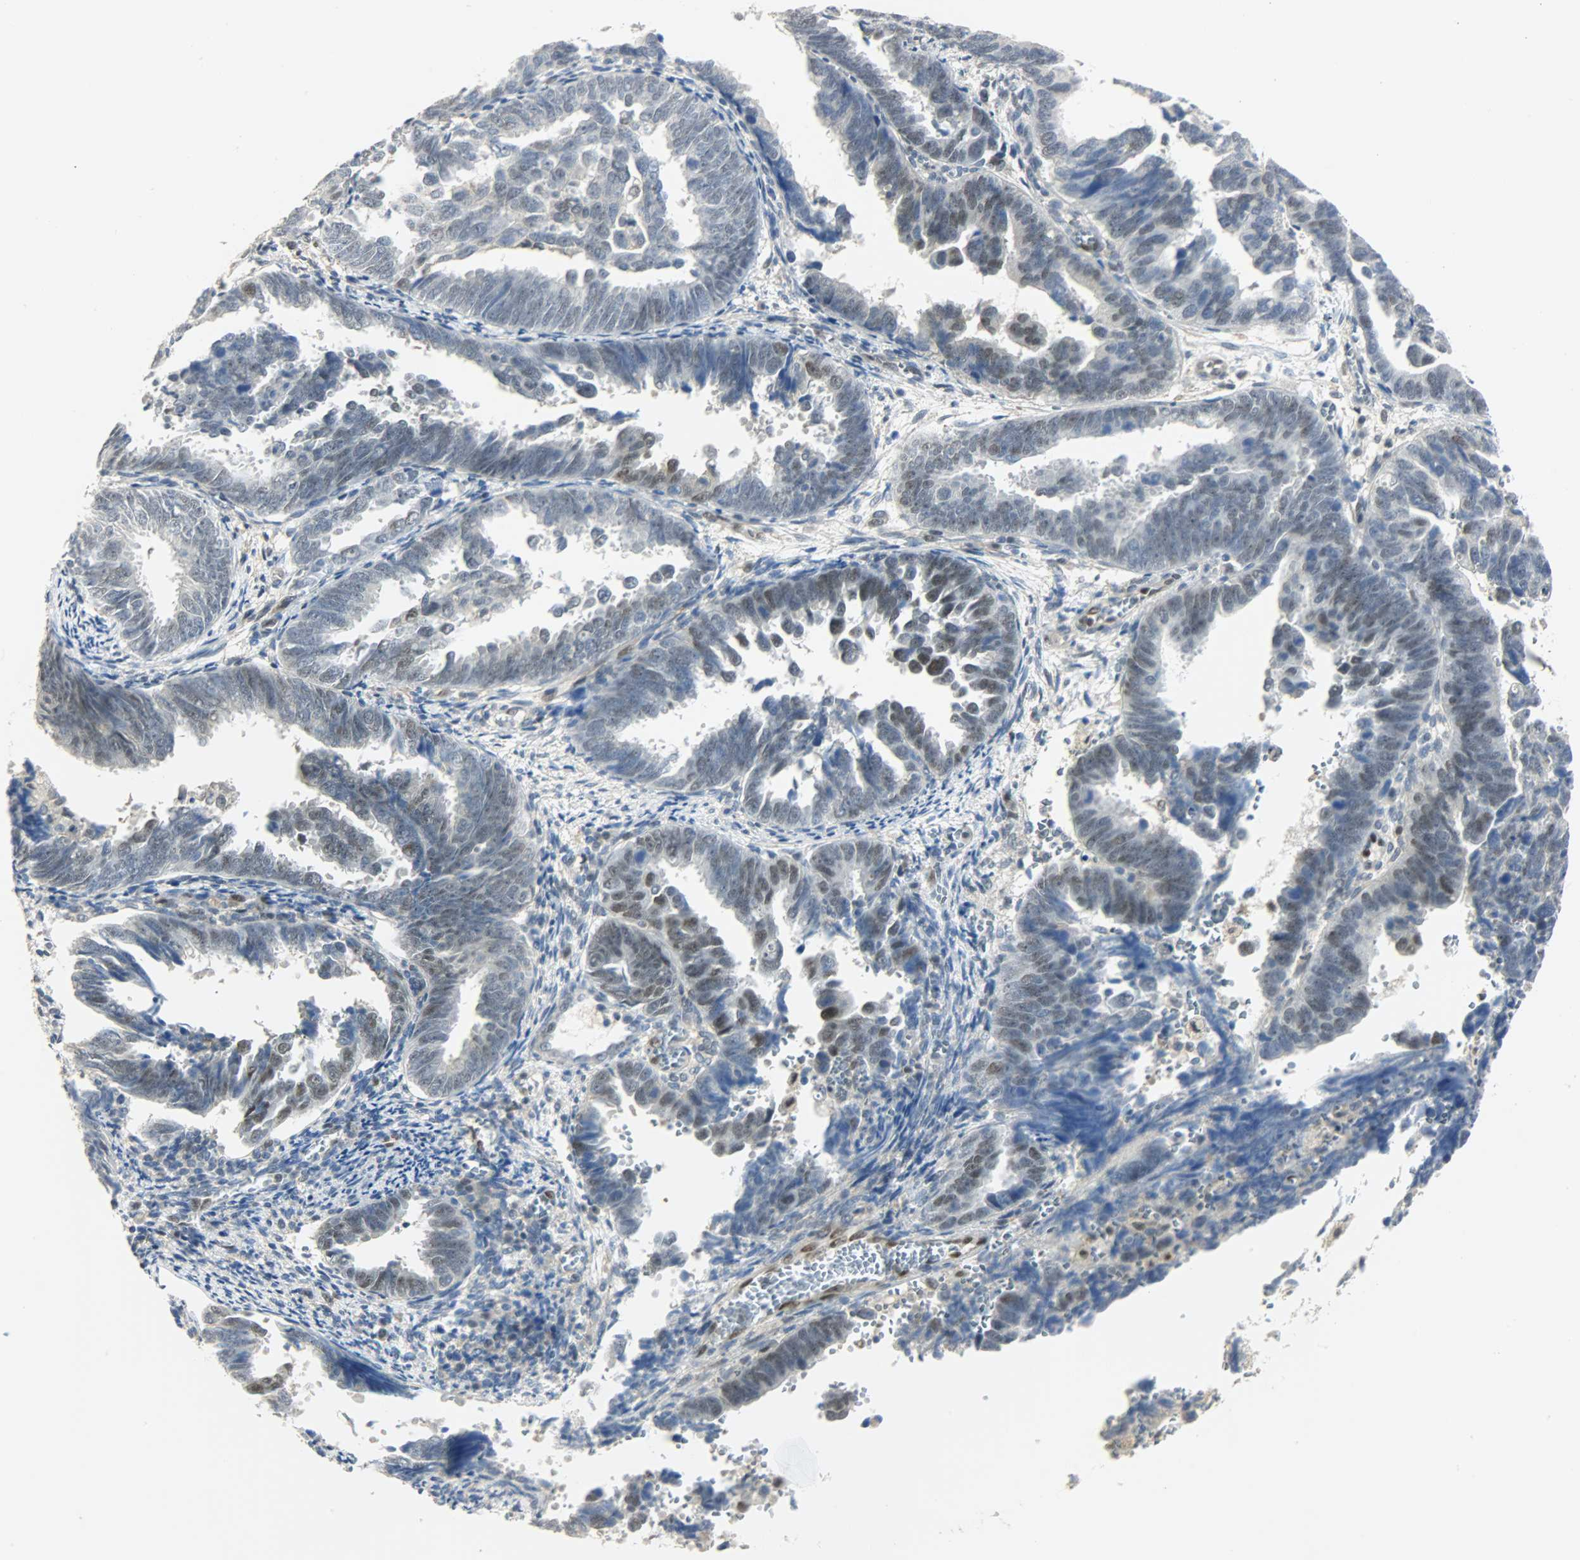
{"staining": {"intensity": "moderate", "quantity": "25%-75%", "location": "nuclear"}, "tissue": "endometrial cancer", "cell_type": "Tumor cells", "image_type": "cancer", "snomed": [{"axis": "morphology", "description": "Adenocarcinoma, NOS"}, {"axis": "topography", "description": "Endometrium"}], "caption": "Immunohistochemical staining of endometrial cancer demonstrates medium levels of moderate nuclear expression in approximately 25%-75% of tumor cells.", "gene": "NPEPL1", "patient": {"sex": "female", "age": 75}}